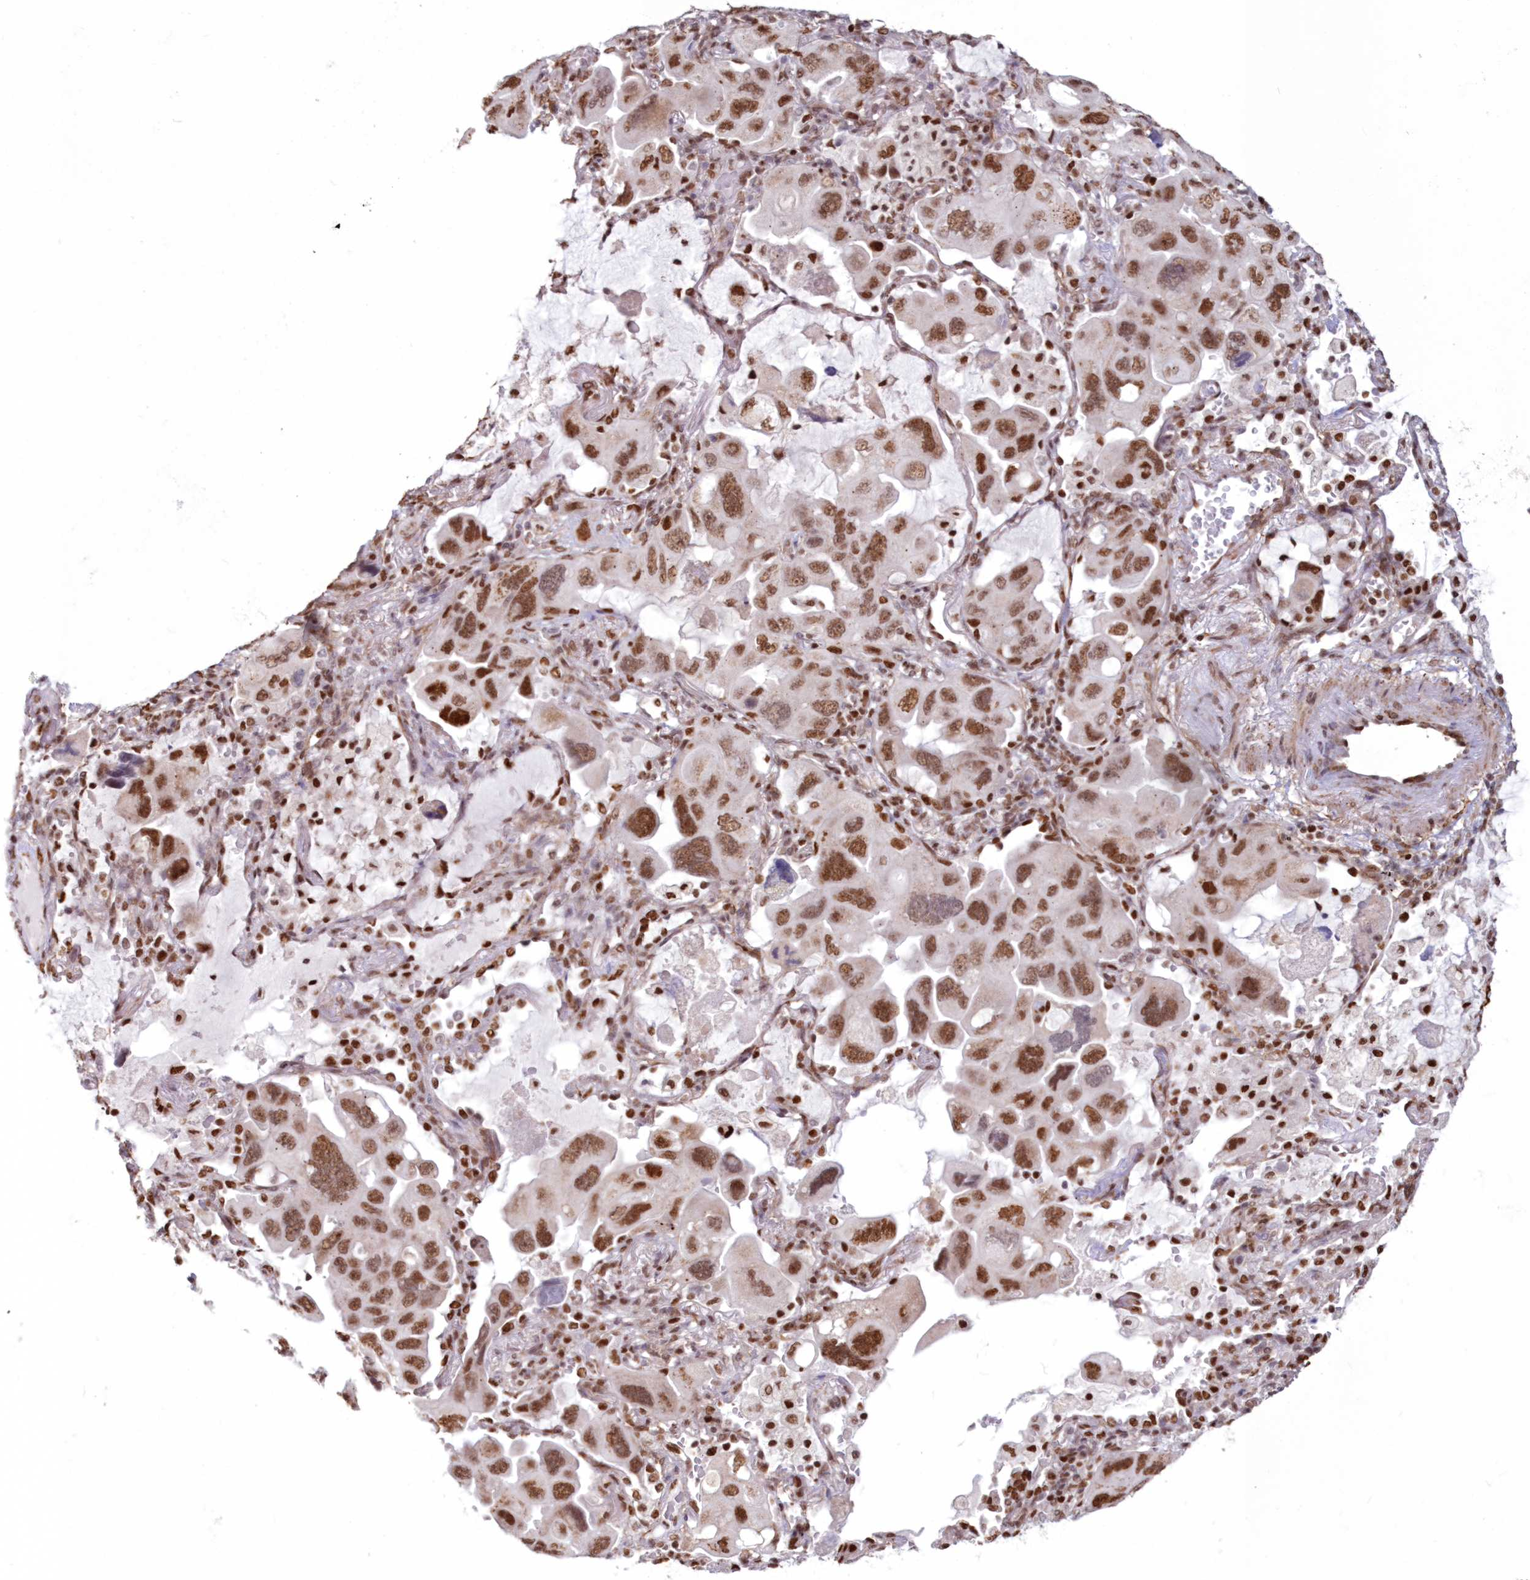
{"staining": {"intensity": "moderate", "quantity": ">75%", "location": "nuclear"}, "tissue": "lung cancer", "cell_type": "Tumor cells", "image_type": "cancer", "snomed": [{"axis": "morphology", "description": "Squamous cell carcinoma, NOS"}, {"axis": "topography", "description": "Lung"}], "caption": "Moderate nuclear staining is present in about >75% of tumor cells in lung cancer (squamous cell carcinoma). The staining was performed using DAB, with brown indicating positive protein expression. Nuclei are stained blue with hematoxylin.", "gene": "POLR2B", "patient": {"sex": "female", "age": 73}}